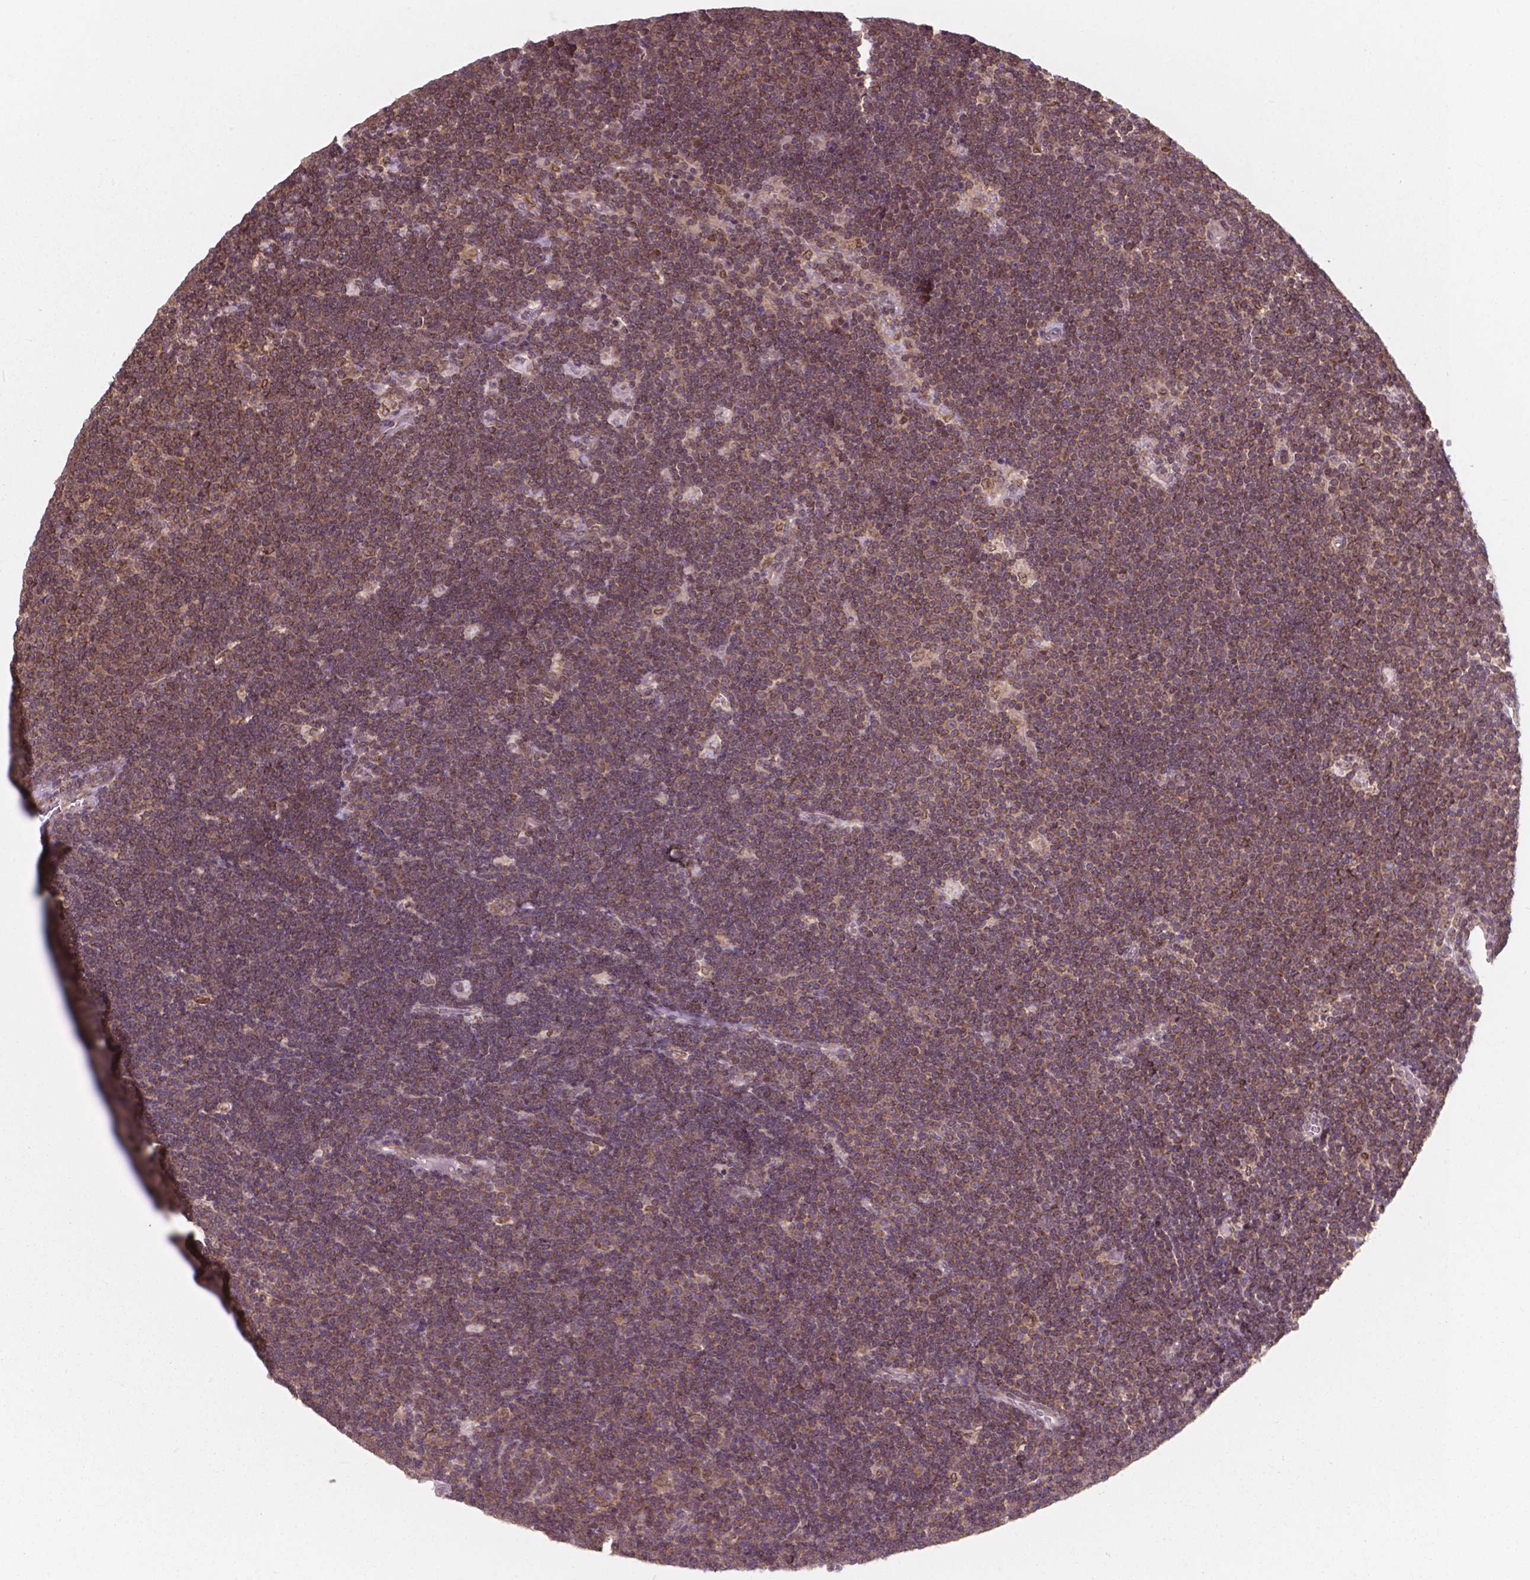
{"staining": {"intensity": "moderate", "quantity": "<25%", "location": "cytoplasmic/membranous"}, "tissue": "lymphoma", "cell_type": "Tumor cells", "image_type": "cancer", "snomed": [{"axis": "morphology", "description": "Malignant lymphoma, non-Hodgkin's type, Low grade"}, {"axis": "topography", "description": "Brain"}], "caption": "The immunohistochemical stain labels moderate cytoplasmic/membranous positivity in tumor cells of lymphoma tissue.", "gene": "MRPL33", "patient": {"sex": "female", "age": 66}}